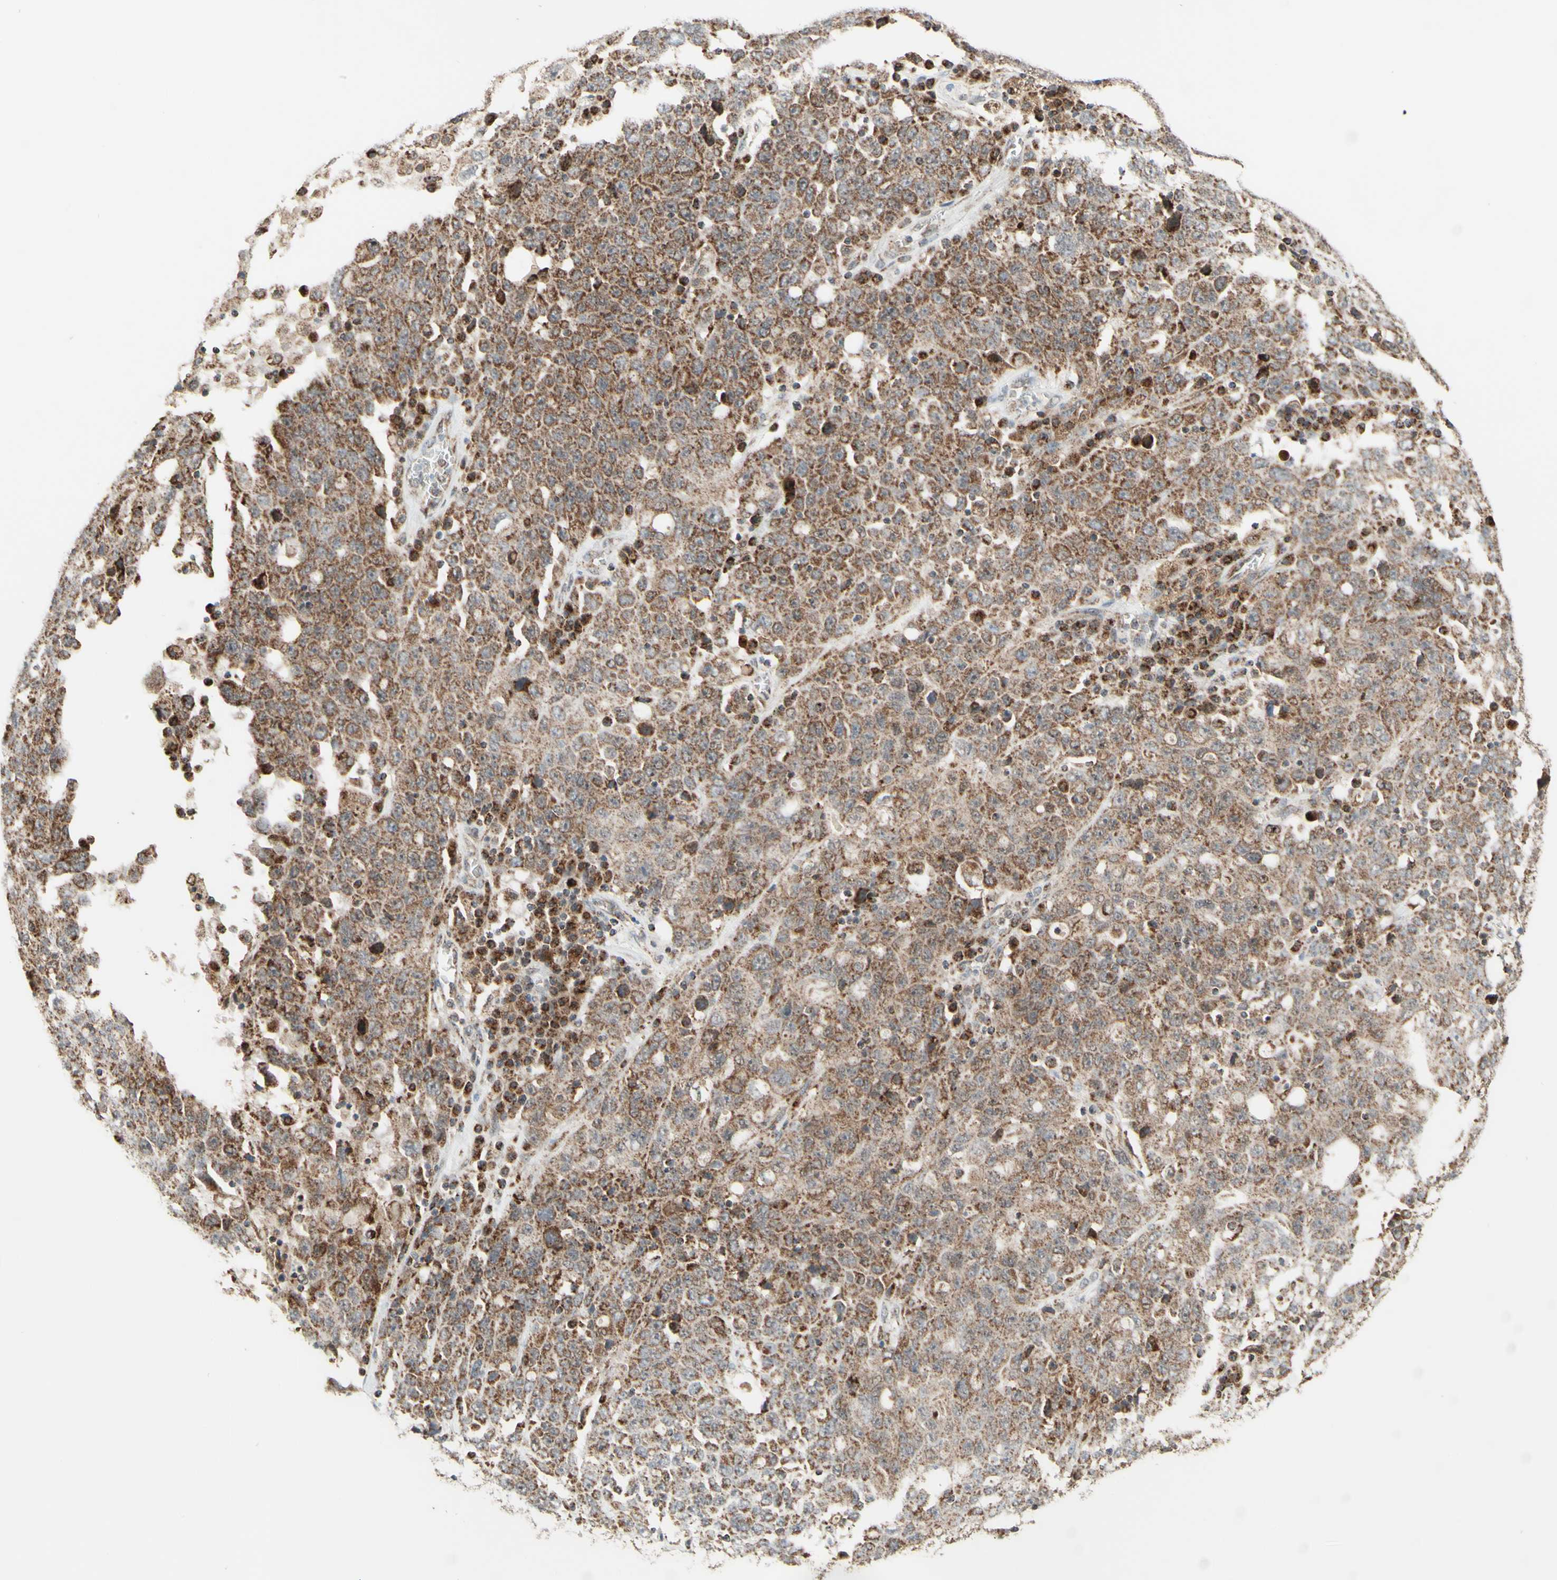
{"staining": {"intensity": "moderate", "quantity": ">75%", "location": "cytoplasmic/membranous"}, "tissue": "ovarian cancer", "cell_type": "Tumor cells", "image_type": "cancer", "snomed": [{"axis": "morphology", "description": "Carcinoma, endometroid"}, {"axis": "topography", "description": "Ovary"}], "caption": "DAB immunohistochemical staining of human ovarian endometroid carcinoma displays moderate cytoplasmic/membranous protein positivity in approximately >75% of tumor cells.", "gene": "DHRS3", "patient": {"sex": "female", "age": 62}}